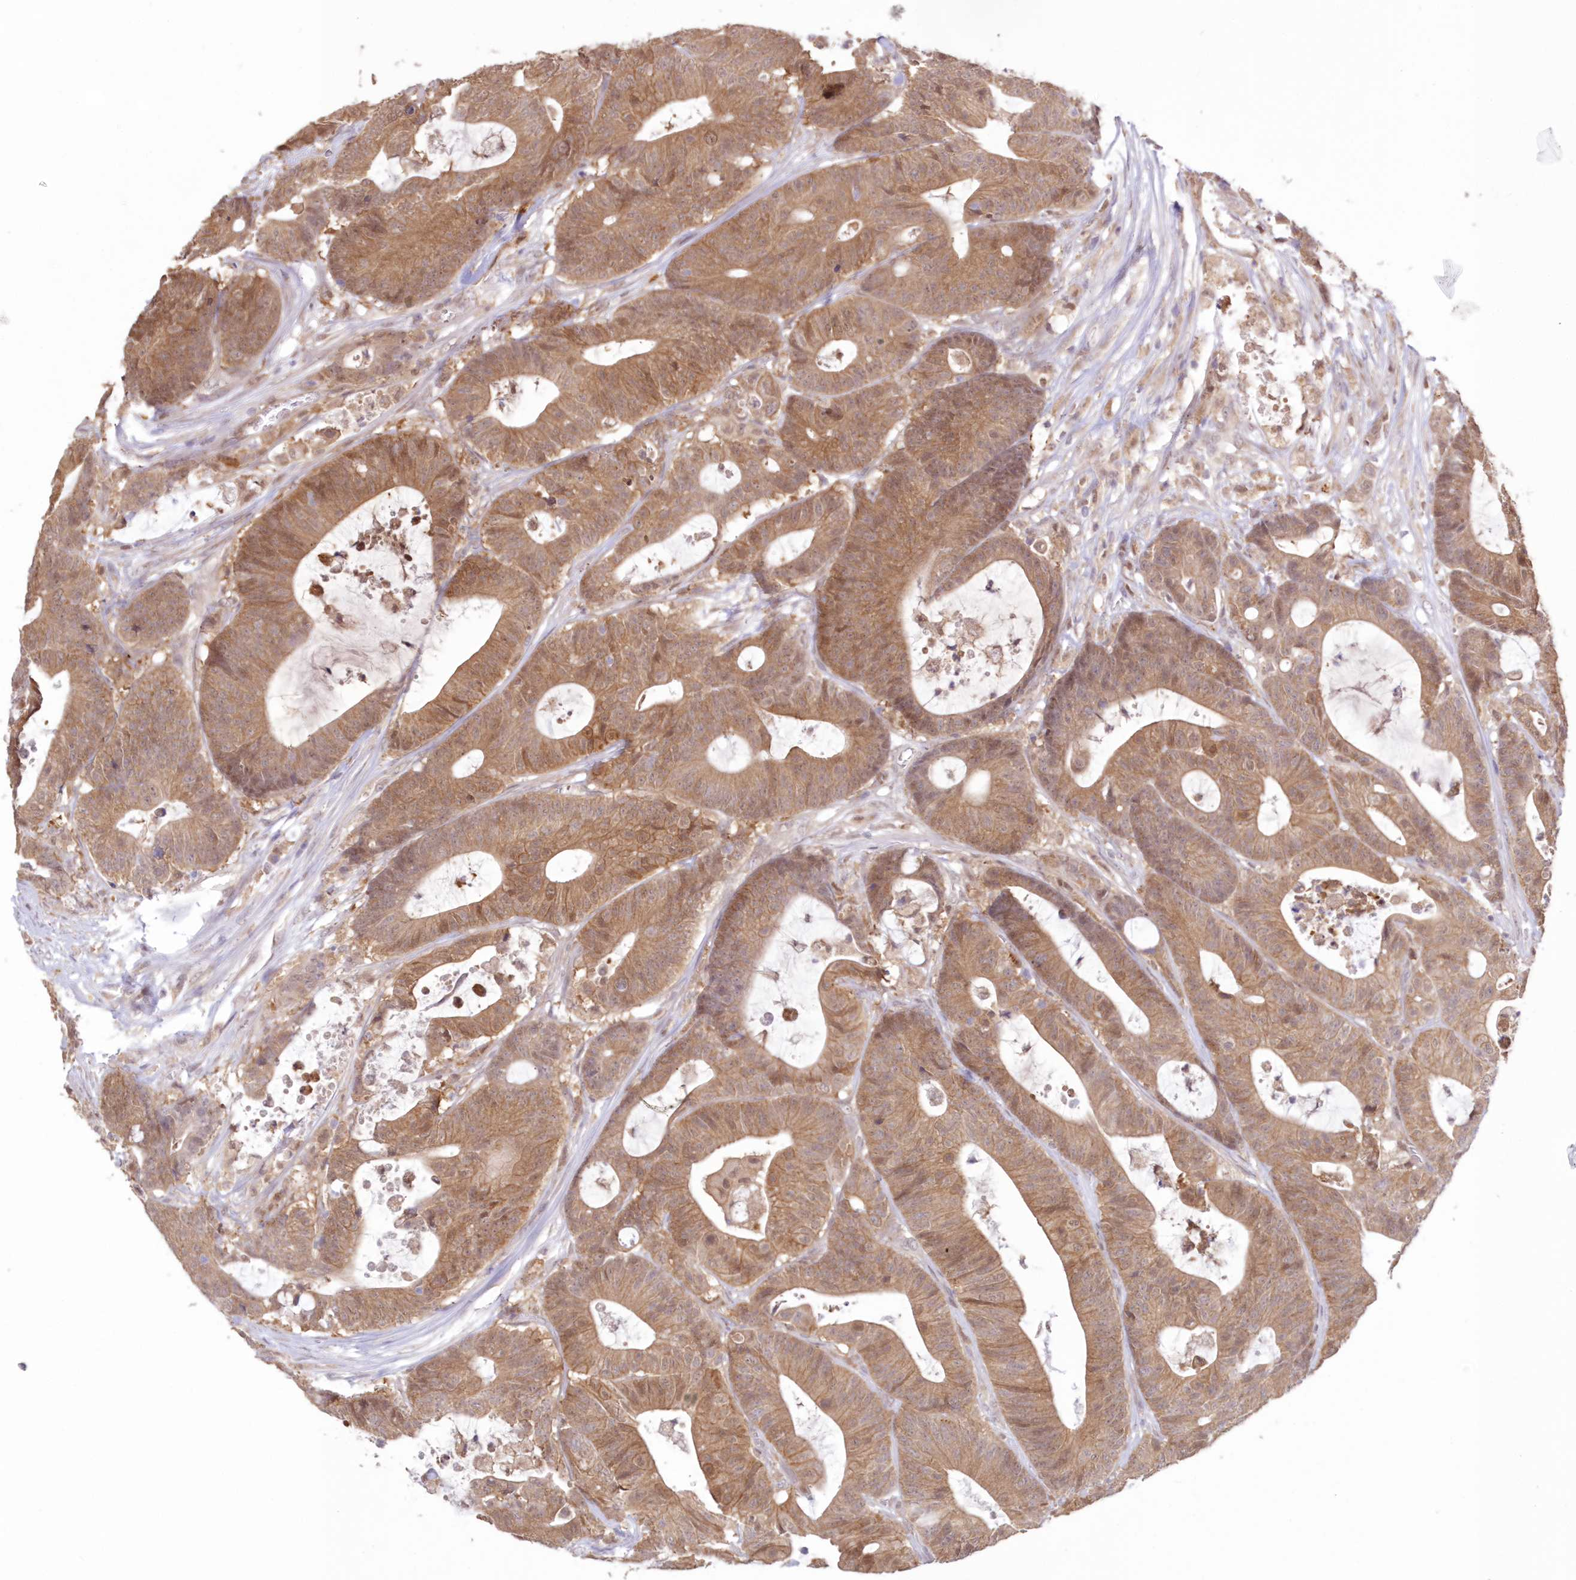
{"staining": {"intensity": "moderate", "quantity": ">75%", "location": "cytoplasmic/membranous"}, "tissue": "colorectal cancer", "cell_type": "Tumor cells", "image_type": "cancer", "snomed": [{"axis": "morphology", "description": "Adenocarcinoma, NOS"}, {"axis": "topography", "description": "Colon"}], "caption": "Adenocarcinoma (colorectal) stained for a protein (brown) demonstrates moderate cytoplasmic/membranous positive positivity in approximately >75% of tumor cells.", "gene": "RNPEP", "patient": {"sex": "female", "age": 84}}